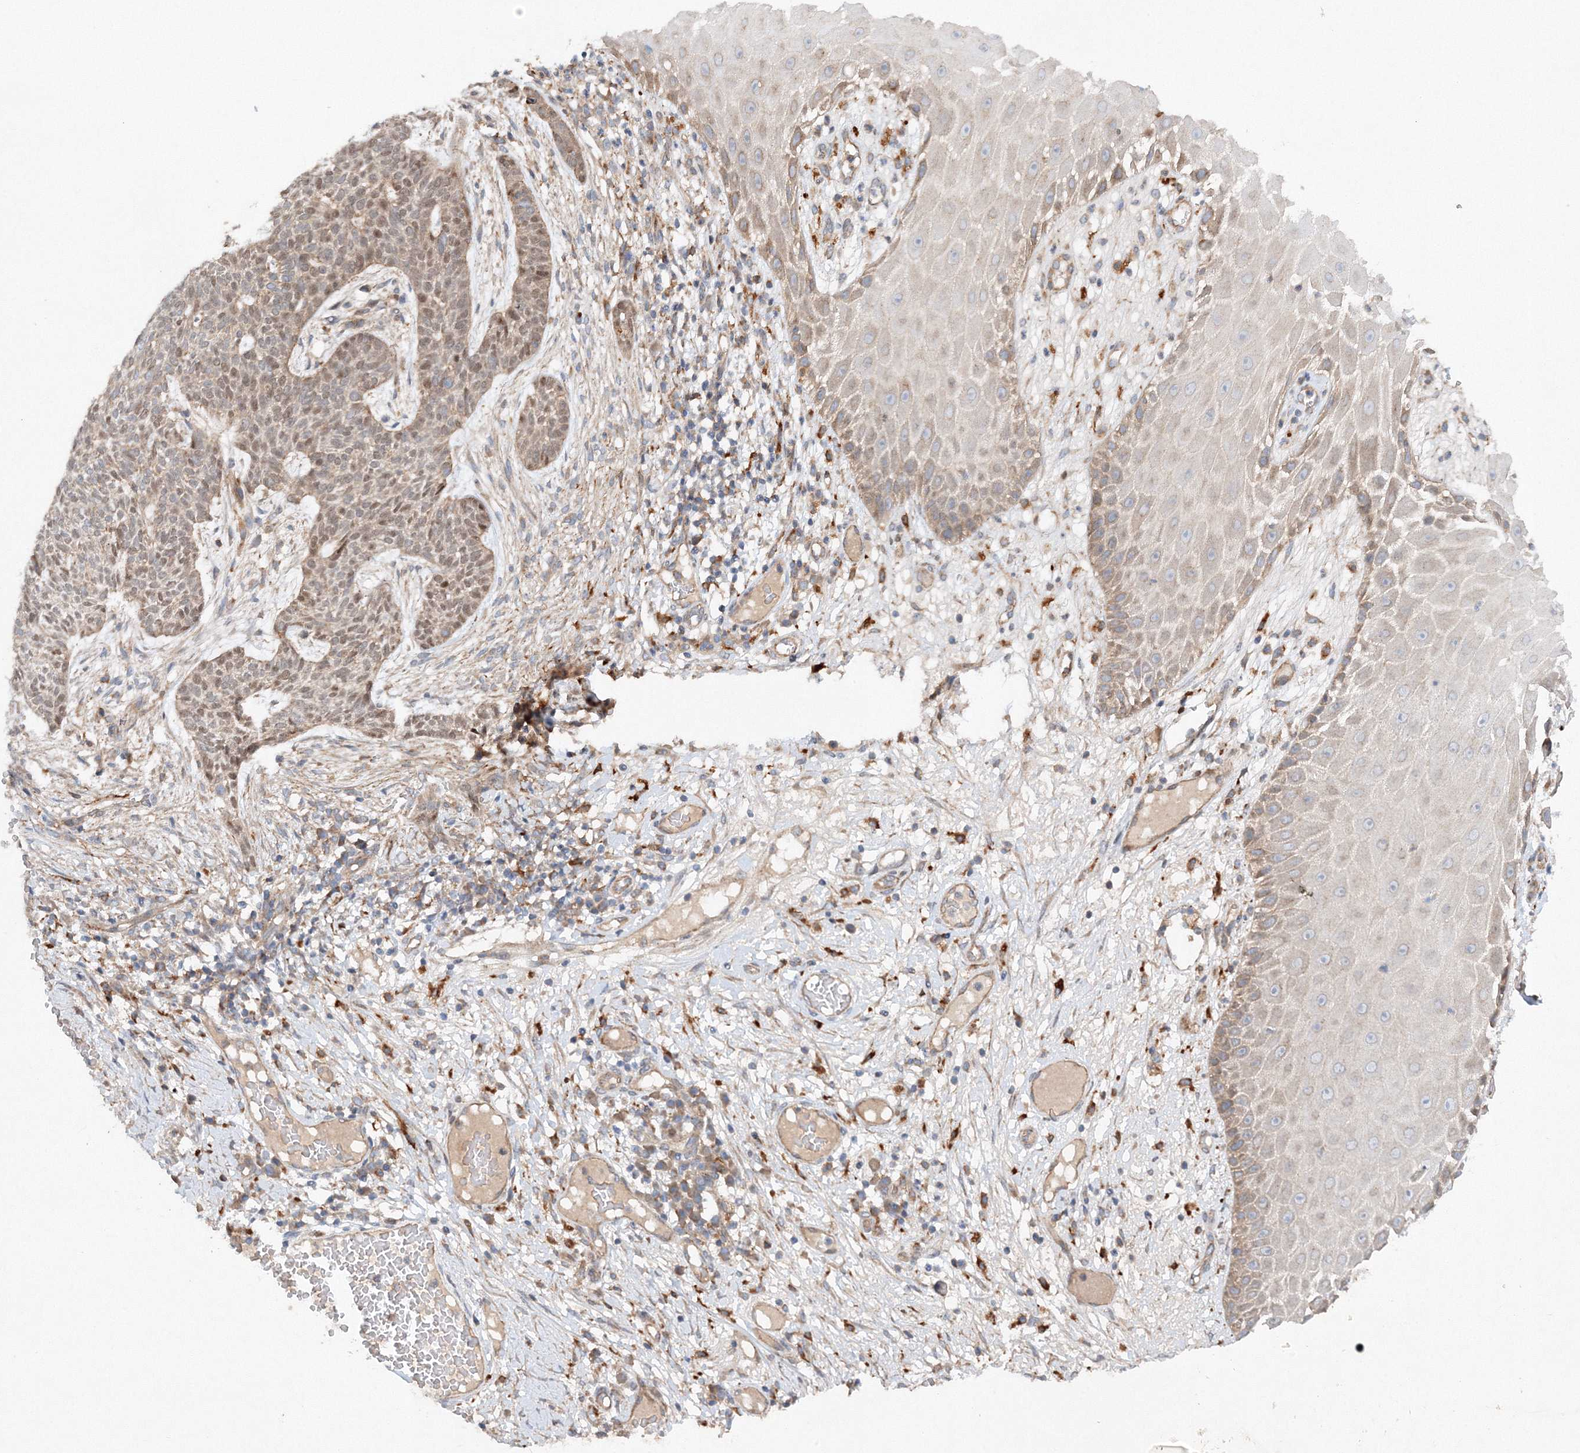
{"staining": {"intensity": "weak", "quantity": "25%-75%", "location": "nuclear"}, "tissue": "skin cancer", "cell_type": "Tumor cells", "image_type": "cancer", "snomed": [{"axis": "morphology", "description": "Normal tissue, NOS"}, {"axis": "morphology", "description": "Basal cell carcinoma"}, {"axis": "topography", "description": "Skin"}], "caption": "DAB (3,3'-diaminobenzidine) immunohistochemical staining of human skin cancer (basal cell carcinoma) displays weak nuclear protein positivity in about 25%-75% of tumor cells.", "gene": "SLC36A1", "patient": {"sex": "male", "age": 64}}